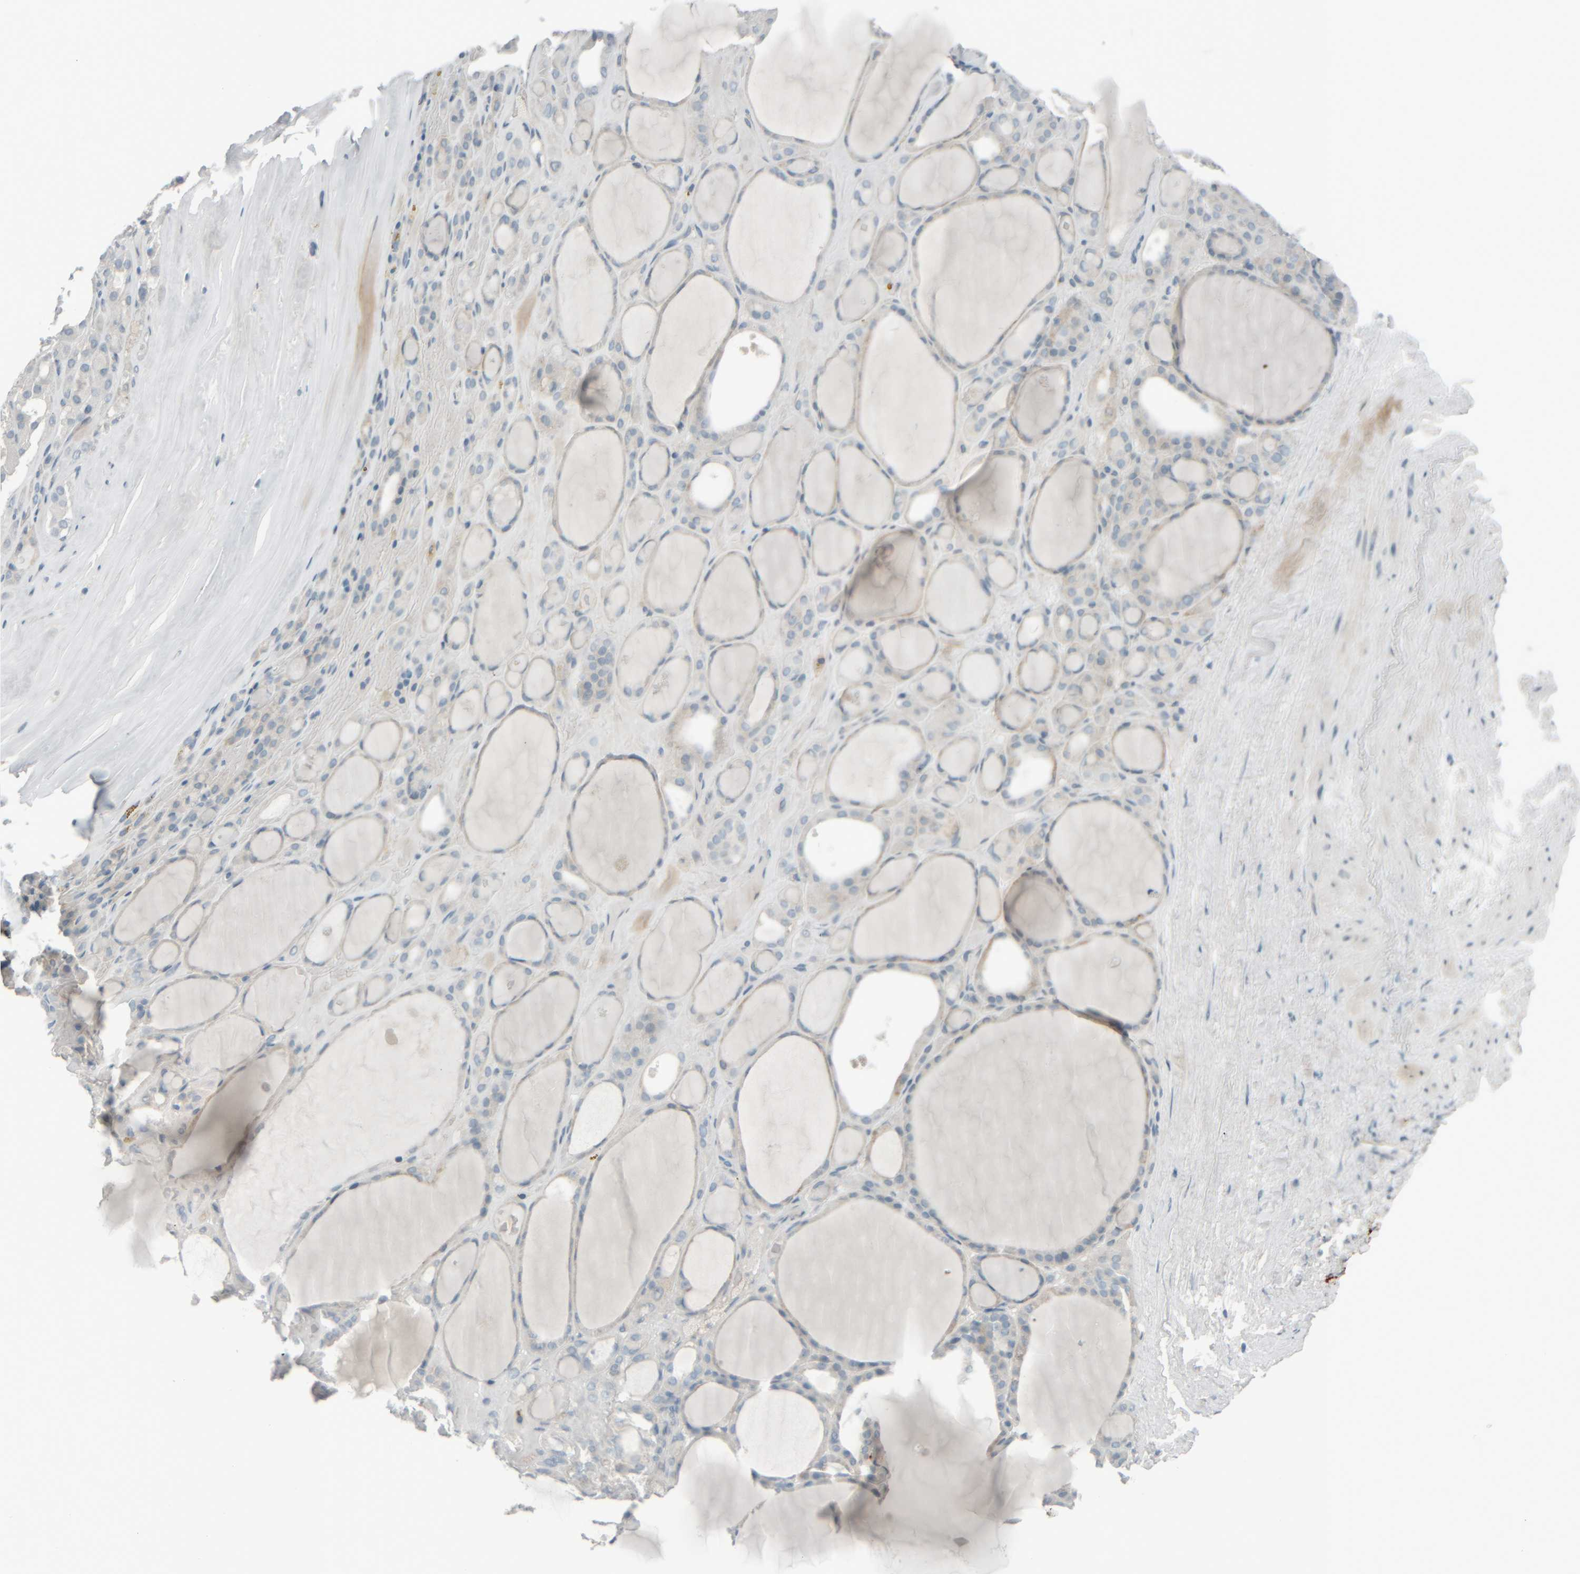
{"staining": {"intensity": "negative", "quantity": "none", "location": "none"}, "tissue": "thyroid gland", "cell_type": "Glandular cells", "image_type": "normal", "snomed": [{"axis": "morphology", "description": "Normal tissue, NOS"}, {"axis": "morphology", "description": "Carcinoma, NOS"}, {"axis": "topography", "description": "Thyroid gland"}], "caption": "This micrograph is of normal thyroid gland stained with immunohistochemistry (IHC) to label a protein in brown with the nuclei are counter-stained blue. There is no staining in glandular cells.", "gene": "TPSAB1", "patient": {"sex": "female", "age": 86}}